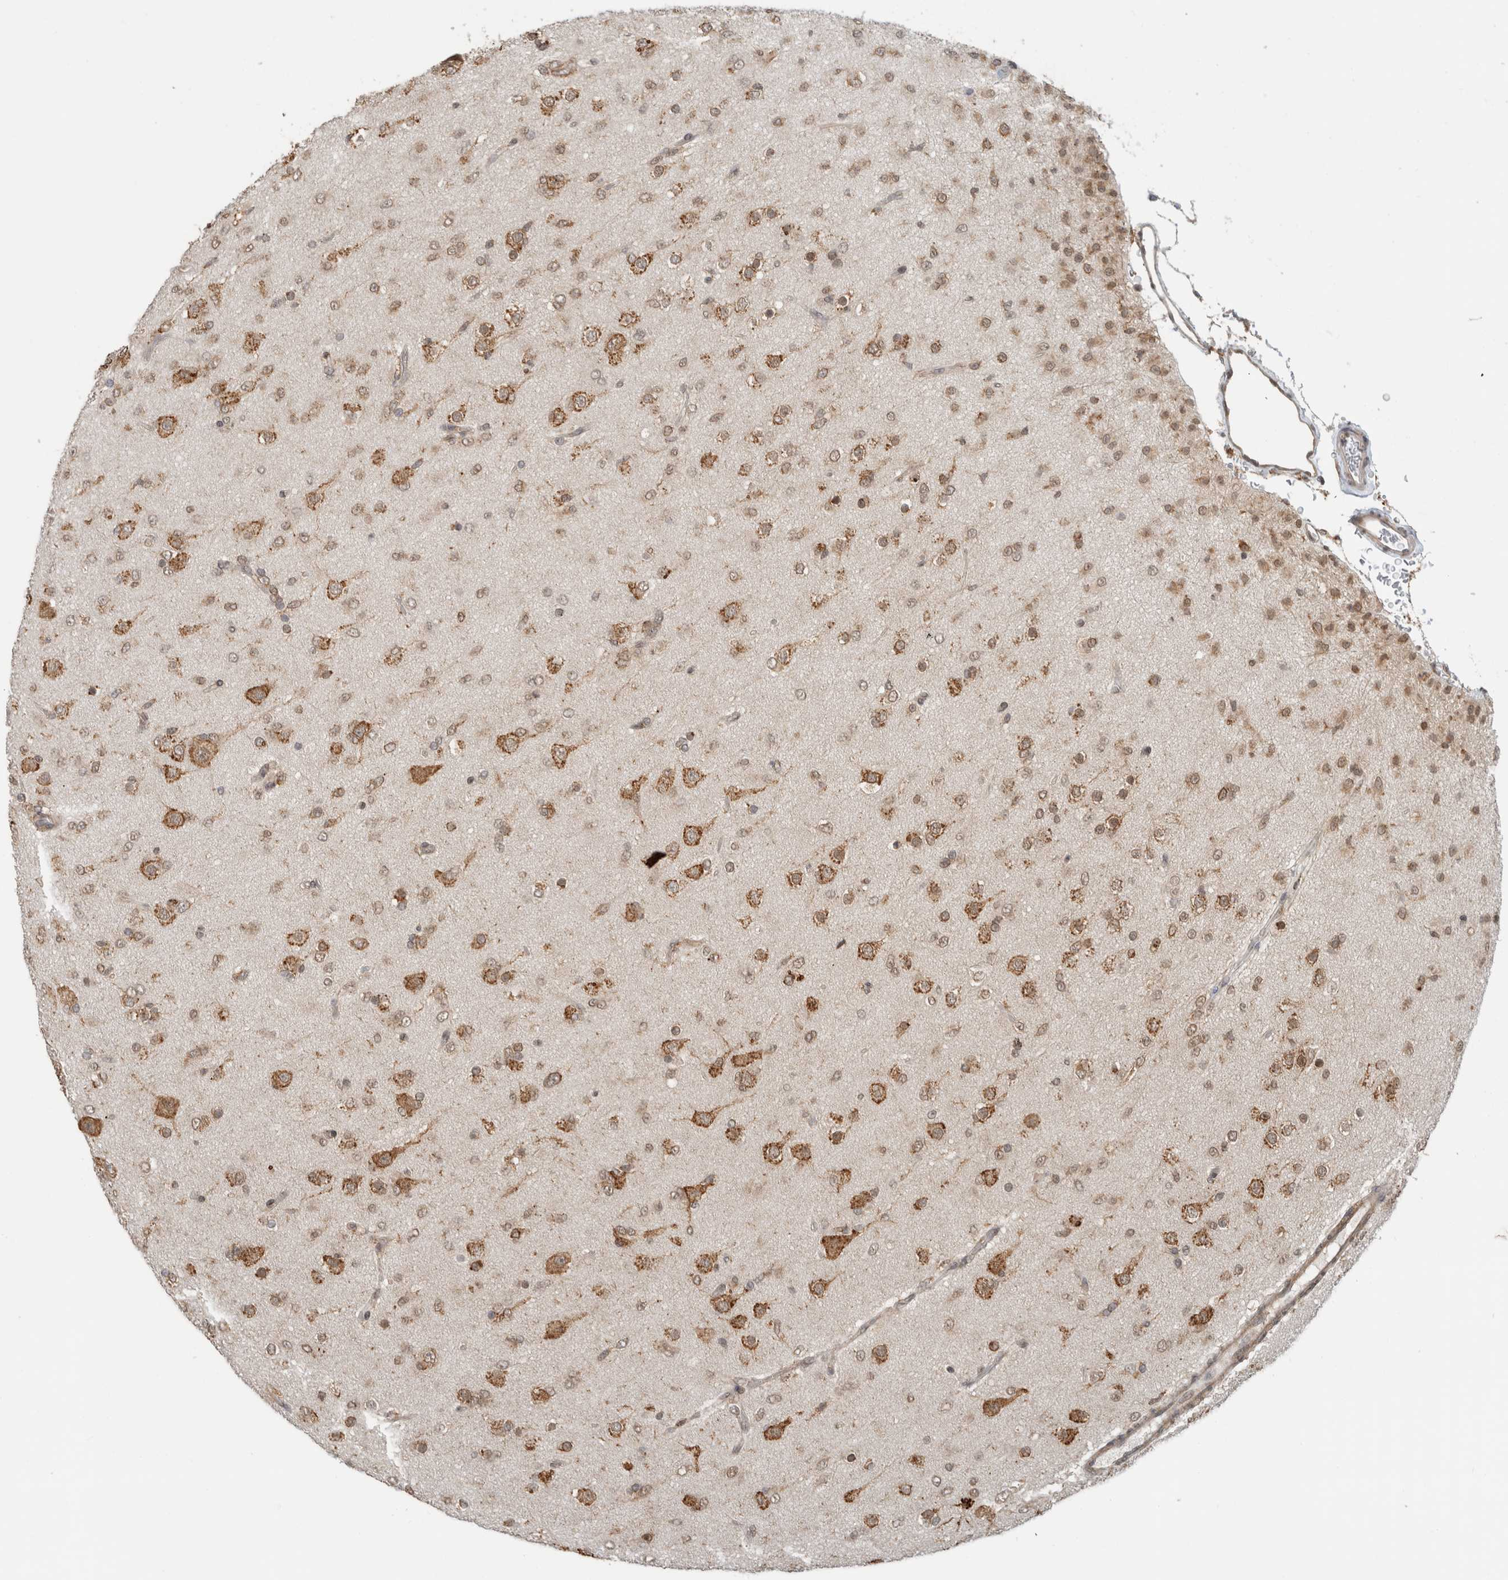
{"staining": {"intensity": "weak", "quantity": "25%-75%", "location": "cytoplasmic/membranous,nuclear"}, "tissue": "glioma", "cell_type": "Tumor cells", "image_type": "cancer", "snomed": [{"axis": "morphology", "description": "Glioma, malignant, Low grade"}, {"axis": "topography", "description": "Brain"}], "caption": "Immunohistochemical staining of glioma shows low levels of weak cytoplasmic/membranous and nuclear protein staining in approximately 25%-75% of tumor cells. The protein is shown in brown color, while the nuclei are stained blue.", "gene": "MS4A7", "patient": {"sex": "male", "age": 65}}